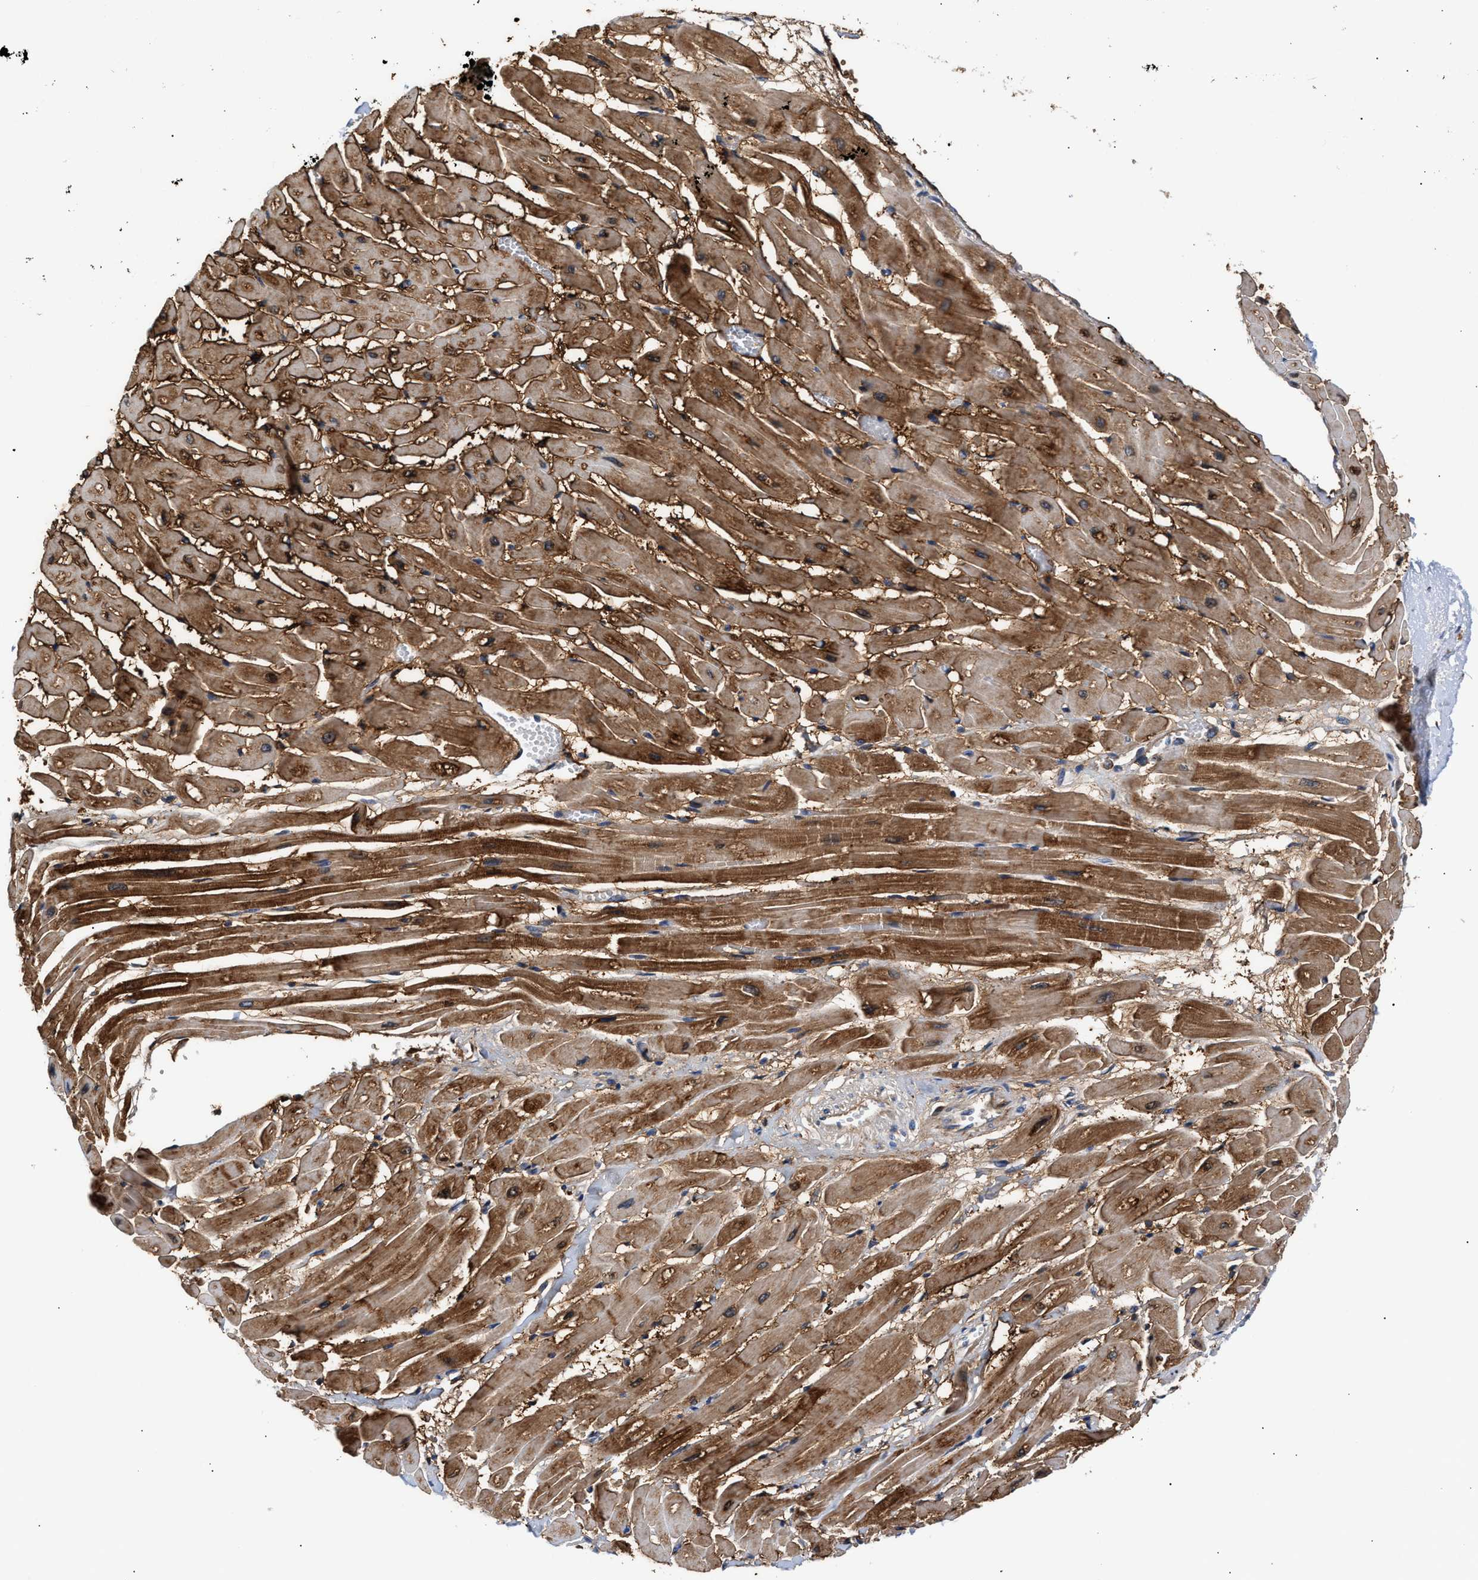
{"staining": {"intensity": "strong", "quantity": ">75%", "location": "cytoplasmic/membranous"}, "tissue": "heart muscle", "cell_type": "Cardiomyocytes", "image_type": "normal", "snomed": [{"axis": "morphology", "description": "Normal tissue, NOS"}, {"axis": "topography", "description": "Heart"}], "caption": "Immunohistochemistry (DAB) staining of benign human heart muscle exhibits strong cytoplasmic/membranous protein staining in about >75% of cardiomyocytes. Ihc stains the protein in brown and the nuclei are stained blue.", "gene": "CCDC146", "patient": {"sex": "male", "age": 45}}